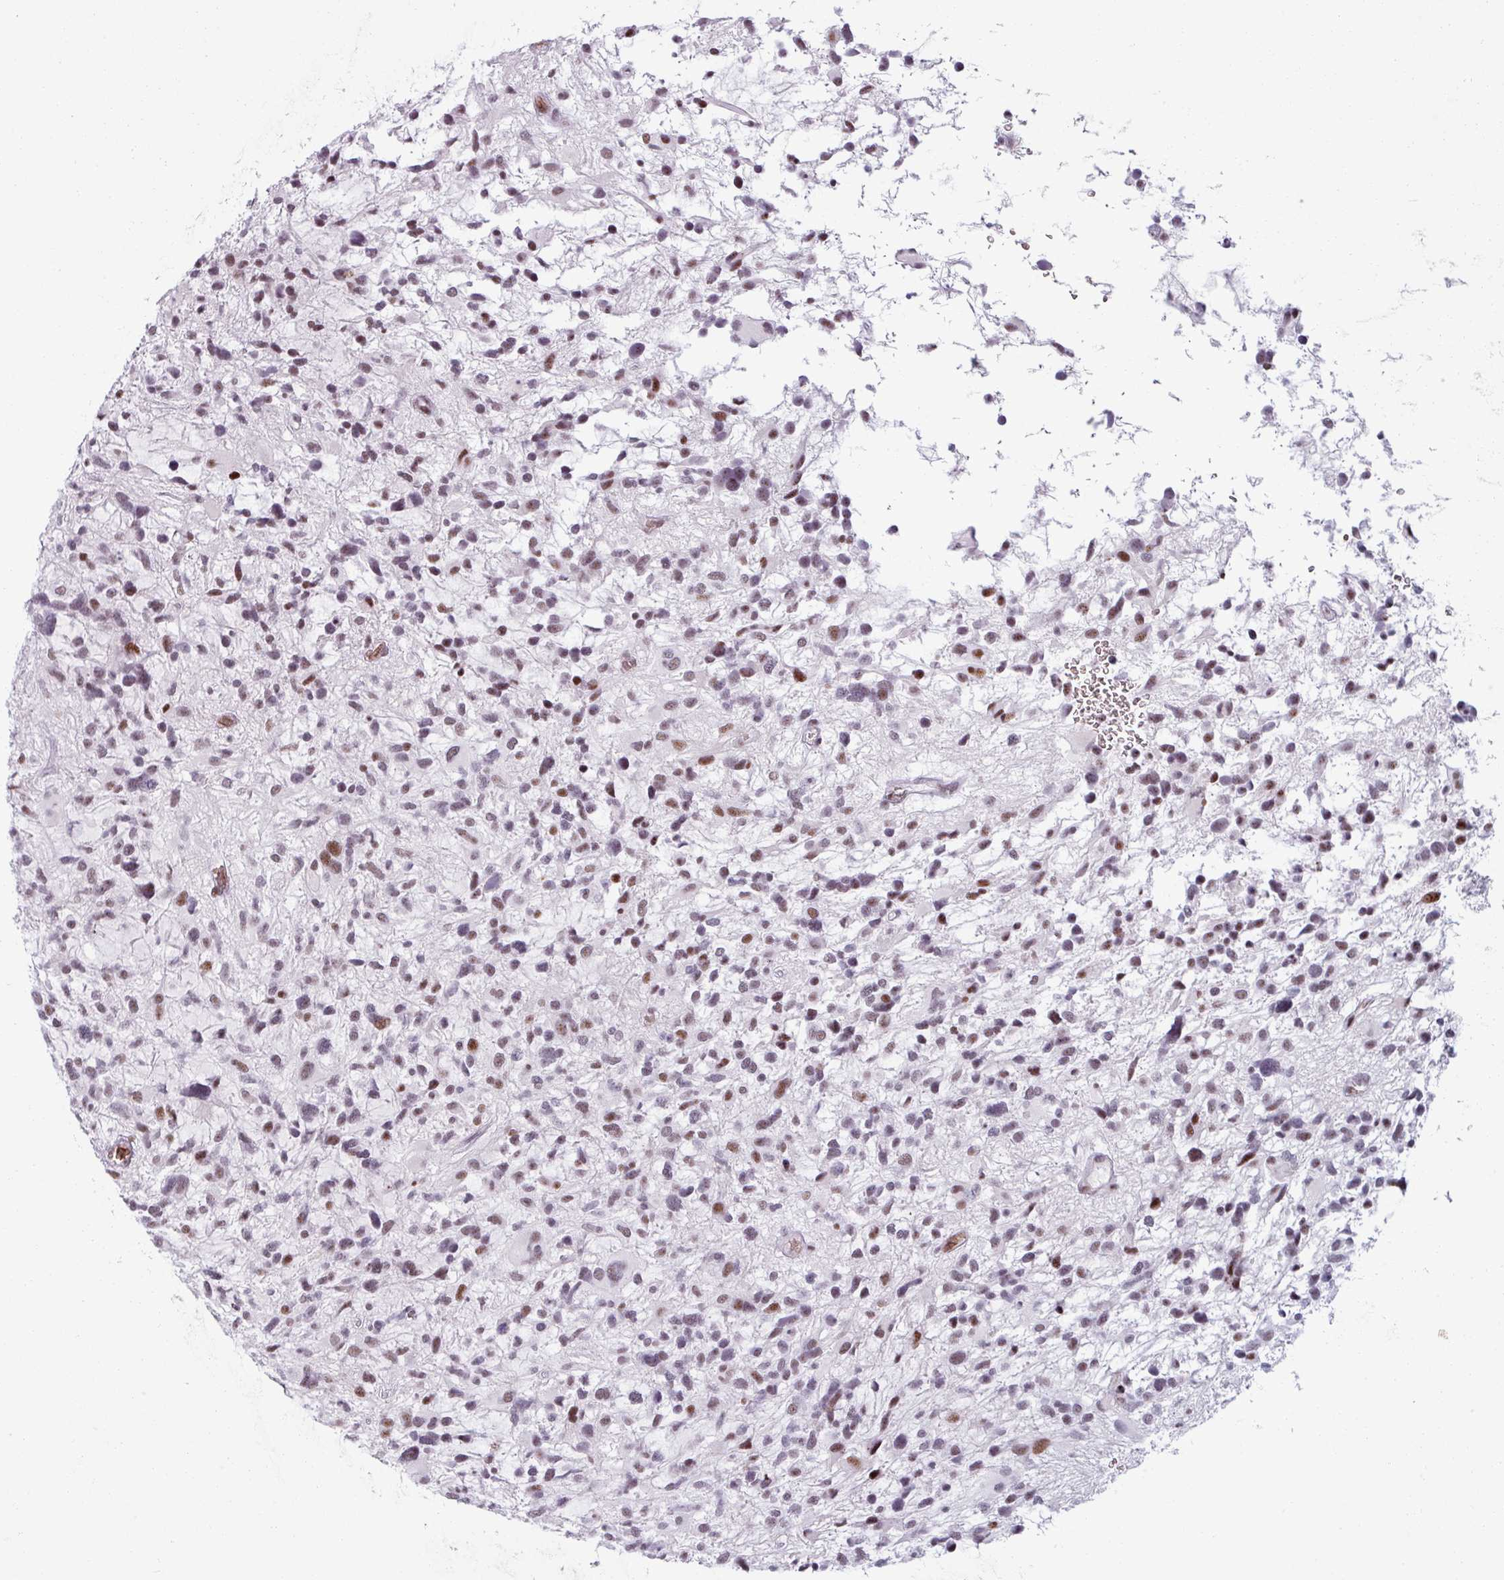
{"staining": {"intensity": "moderate", "quantity": "25%-75%", "location": "nuclear"}, "tissue": "glioma", "cell_type": "Tumor cells", "image_type": "cancer", "snomed": [{"axis": "morphology", "description": "Glioma, malignant, High grade"}, {"axis": "topography", "description": "Brain"}], "caption": "High-grade glioma (malignant) was stained to show a protein in brown. There is medium levels of moderate nuclear expression in approximately 25%-75% of tumor cells. (brown staining indicates protein expression, while blue staining denotes nuclei).", "gene": "NCOR1", "patient": {"sex": "female", "age": 11}}